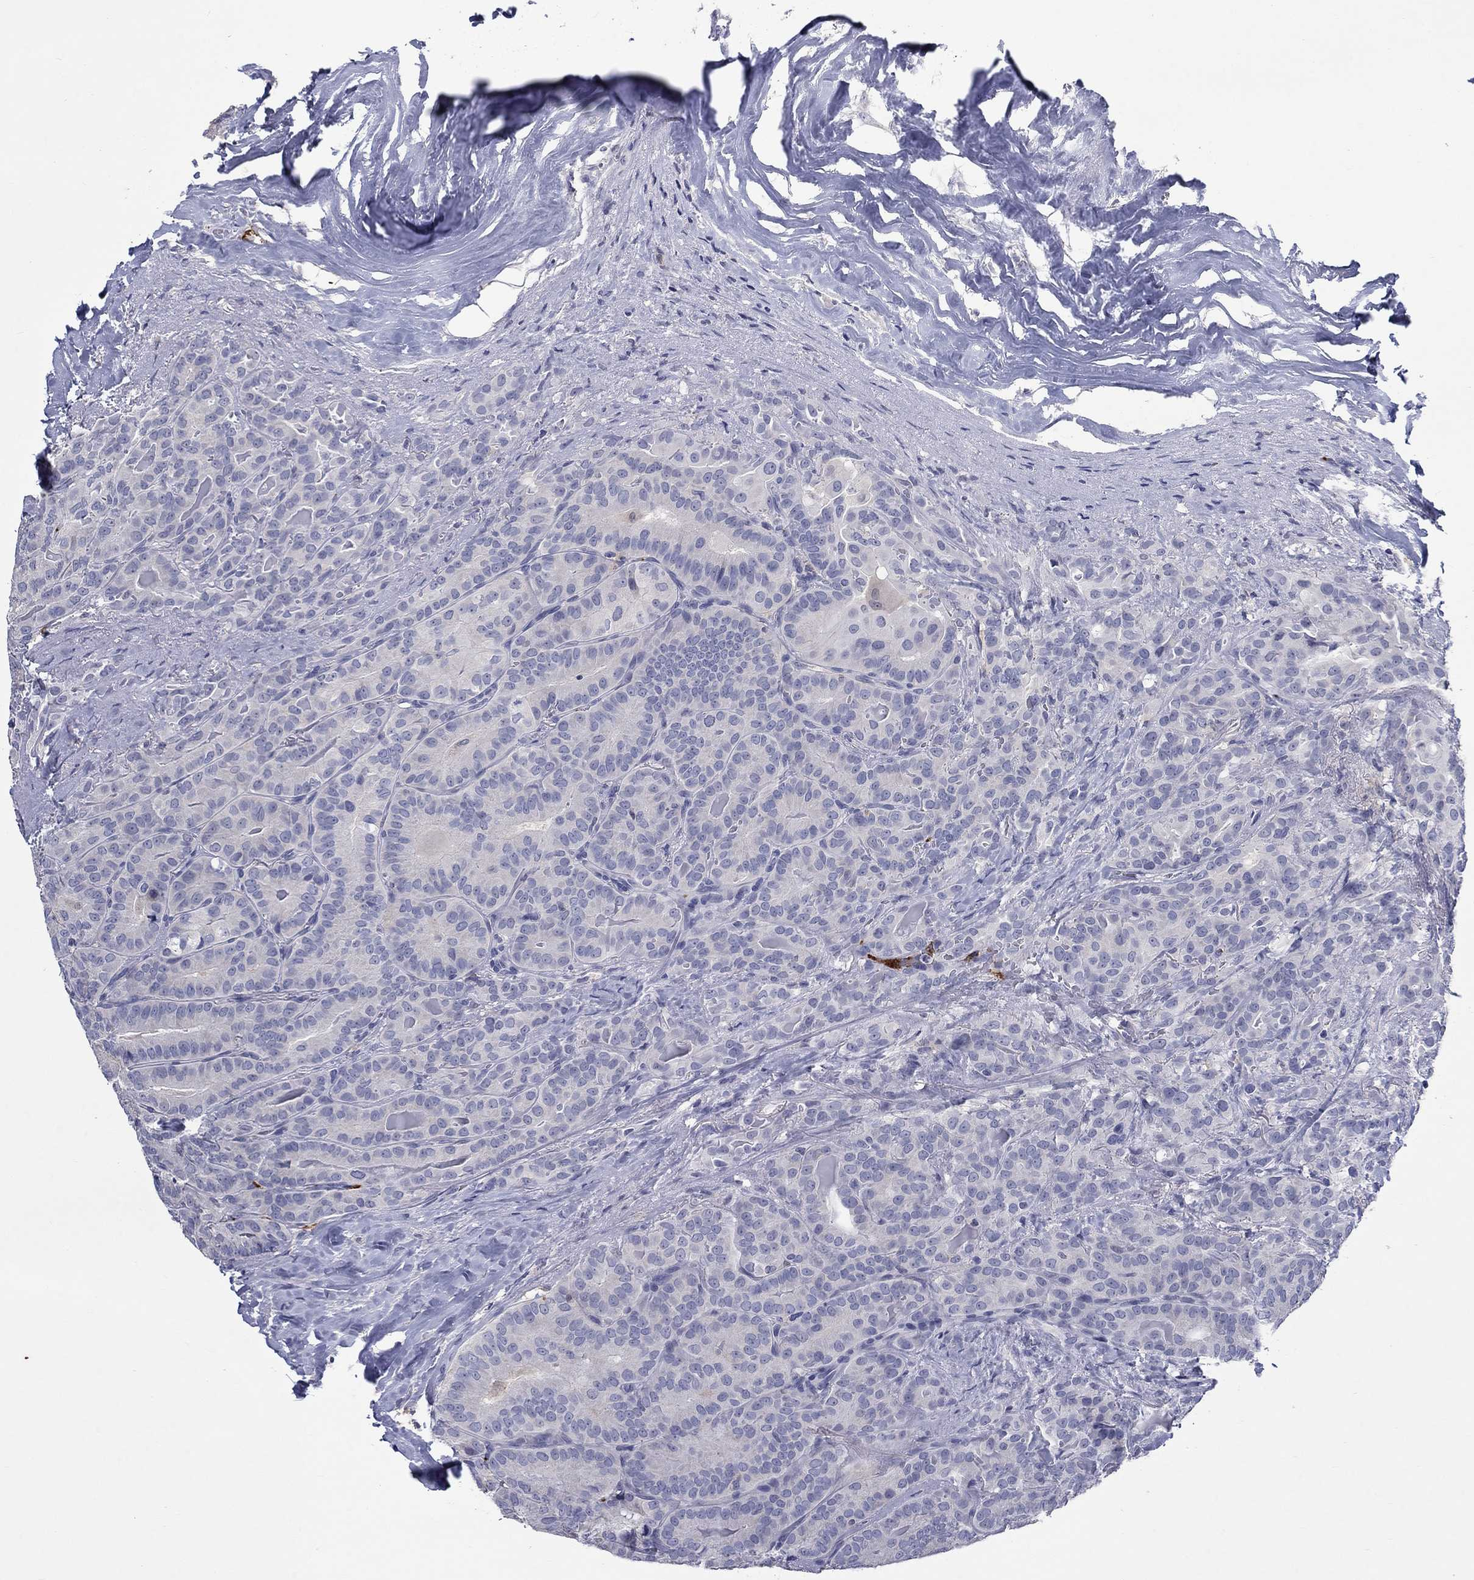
{"staining": {"intensity": "negative", "quantity": "none", "location": "none"}, "tissue": "thyroid cancer", "cell_type": "Tumor cells", "image_type": "cancer", "snomed": [{"axis": "morphology", "description": "Papillary adenocarcinoma, NOS"}, {"axis": "topography", "description": "Thyroid gland"}], "caption": "High power microscopy micrograph of an immunohistochemistry (IHC) histopathology image of thyroid cancer (papillary adenocarcinoma), revealing no significant expression in tumor cells.", "gene": "PLEK", "patient": {"sex": "male", "age": 61}}